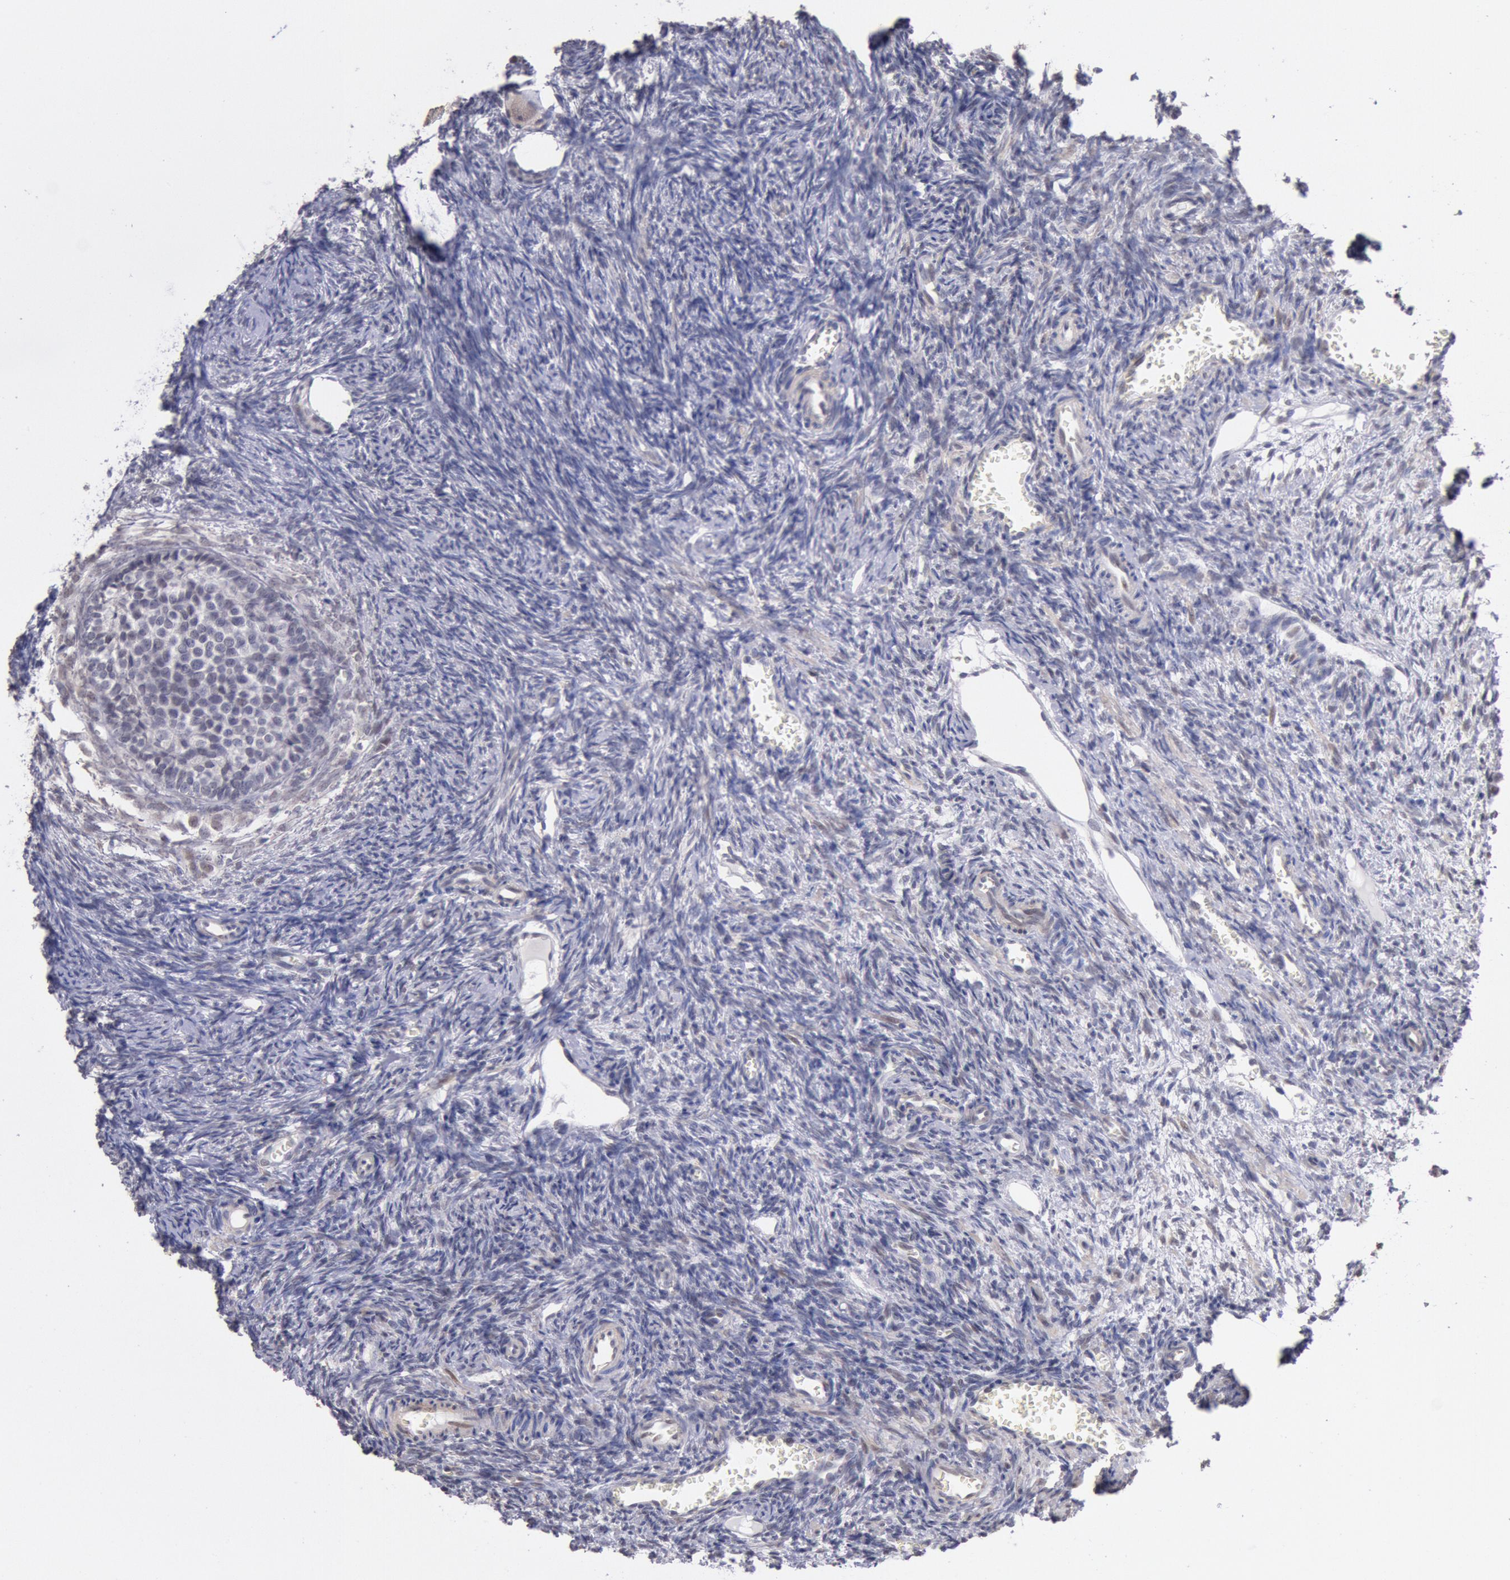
{"staining": {"intensity": "weak", "quantity": "25%-75%", "location": "nuclear"}, "tissue": "ovary", "cell_type": "Ovarian stroma cells", "image_type": "normal", "snomed": [{"axis": "morphology", "description": "Normal tissue, NOS"}, {"axis": "topography", "description": "Ovary"}], "caption": "Benign ovary demonstrates weak nuclear expression in approximately 25%-75% of ovarian stroma cells (Brightfield microscopy of DAB IHC at high magnification)..", "gene": "MYH6", "patient": {"sex": "female", "age": 27}}